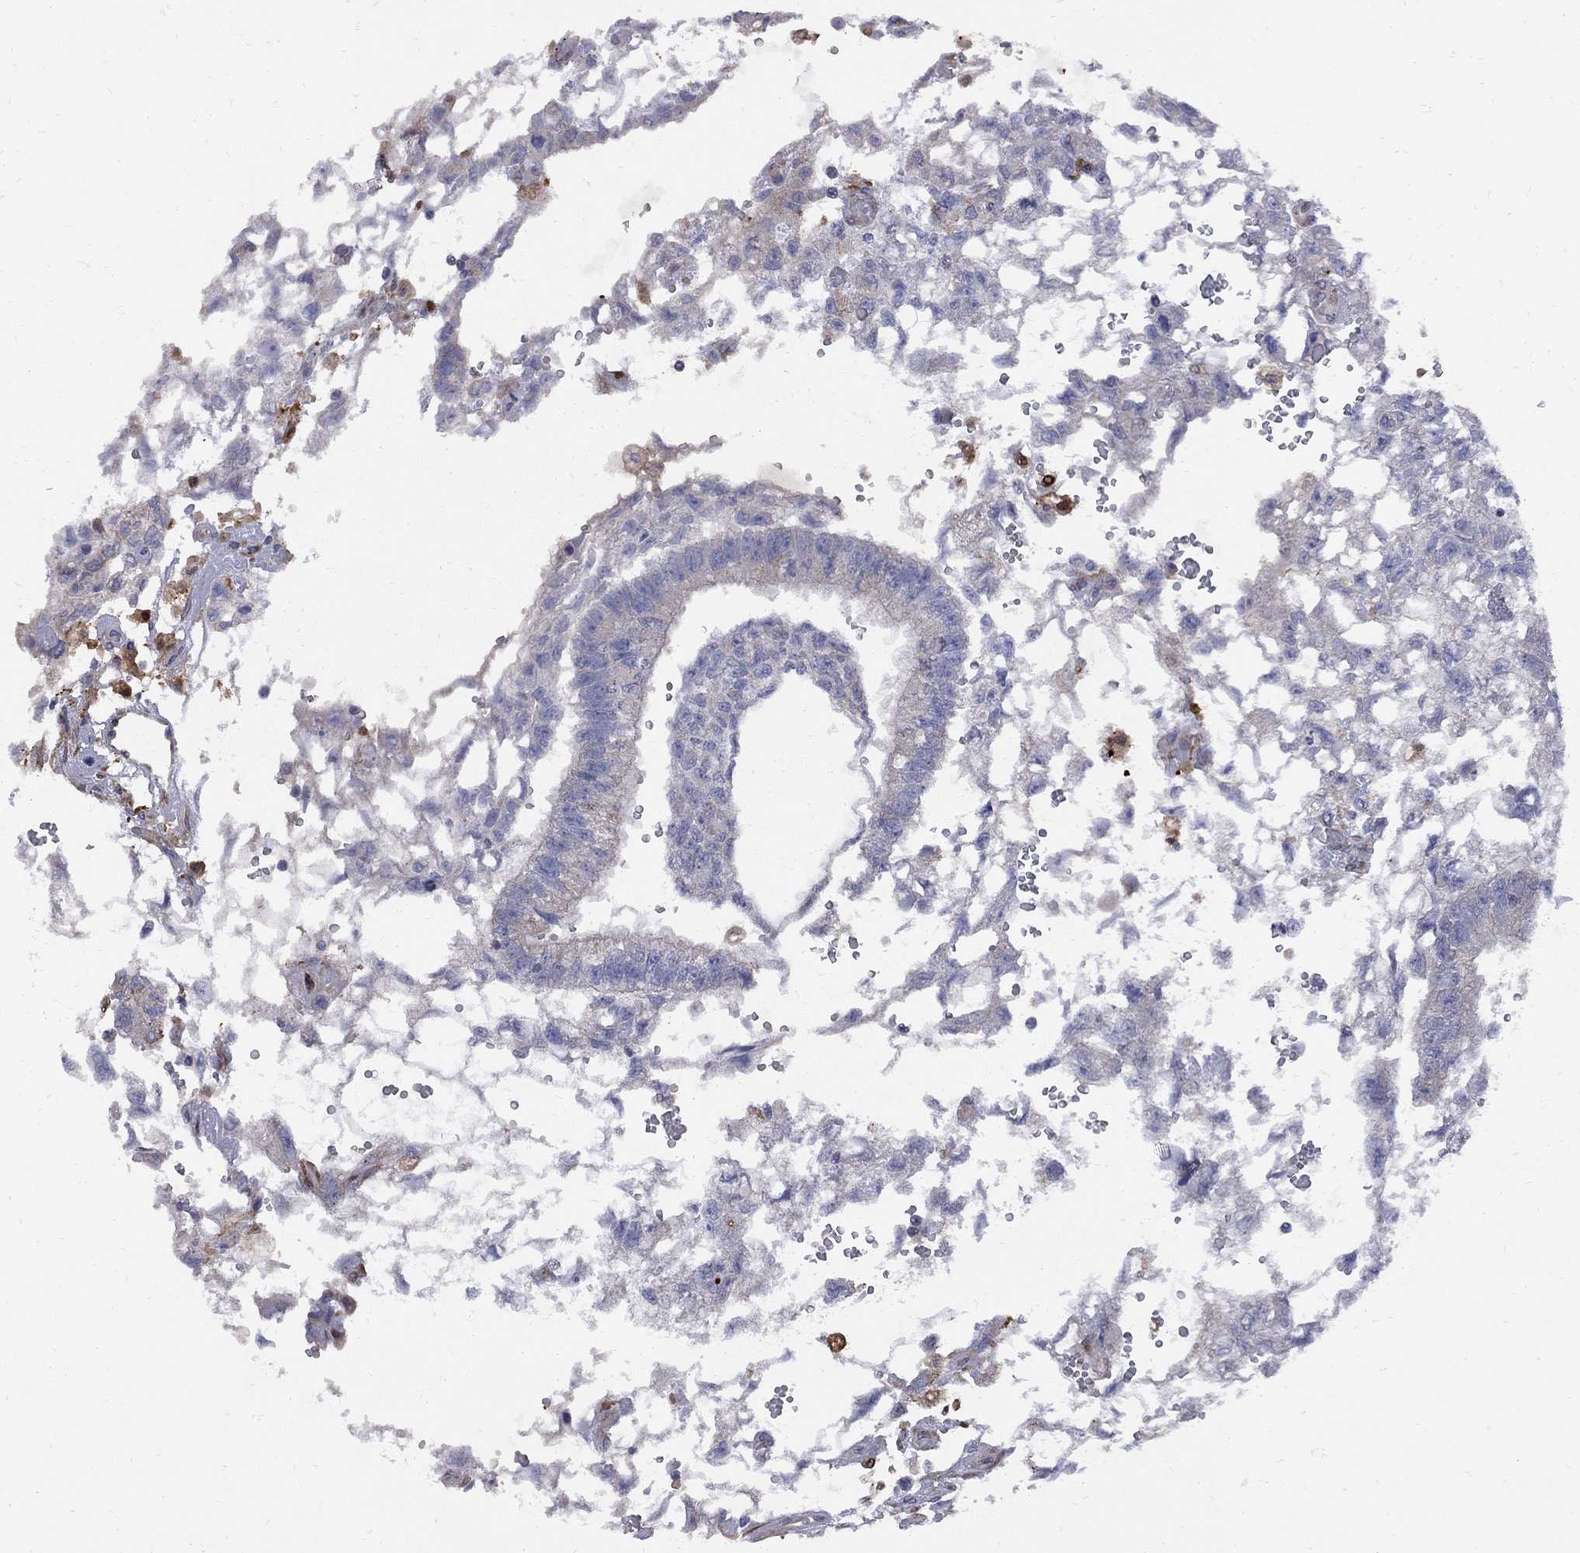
{"staining": {"intensity": "weak", "quantity": "<25%", "location": "cytoplasmic/membranous"}, "tissue": "testis cancer", "cell_type": "Tumor cells", "image_type": "cancer", "snomed": [{"axis": "morphology", "description": "Carcinoma, Embryonal, NOS"}, {"axis": "topography", "description": "Testis"}], "caption": "Immunohistochemistry photomicrograph of neoplastic tissue: testis cancer stained with DAB (3,3'-diaminobenzidine) displays no significant protein expression in tumor cells.", "gene": "MTHFR", "patient": {"sex": "male", "age": 32}}